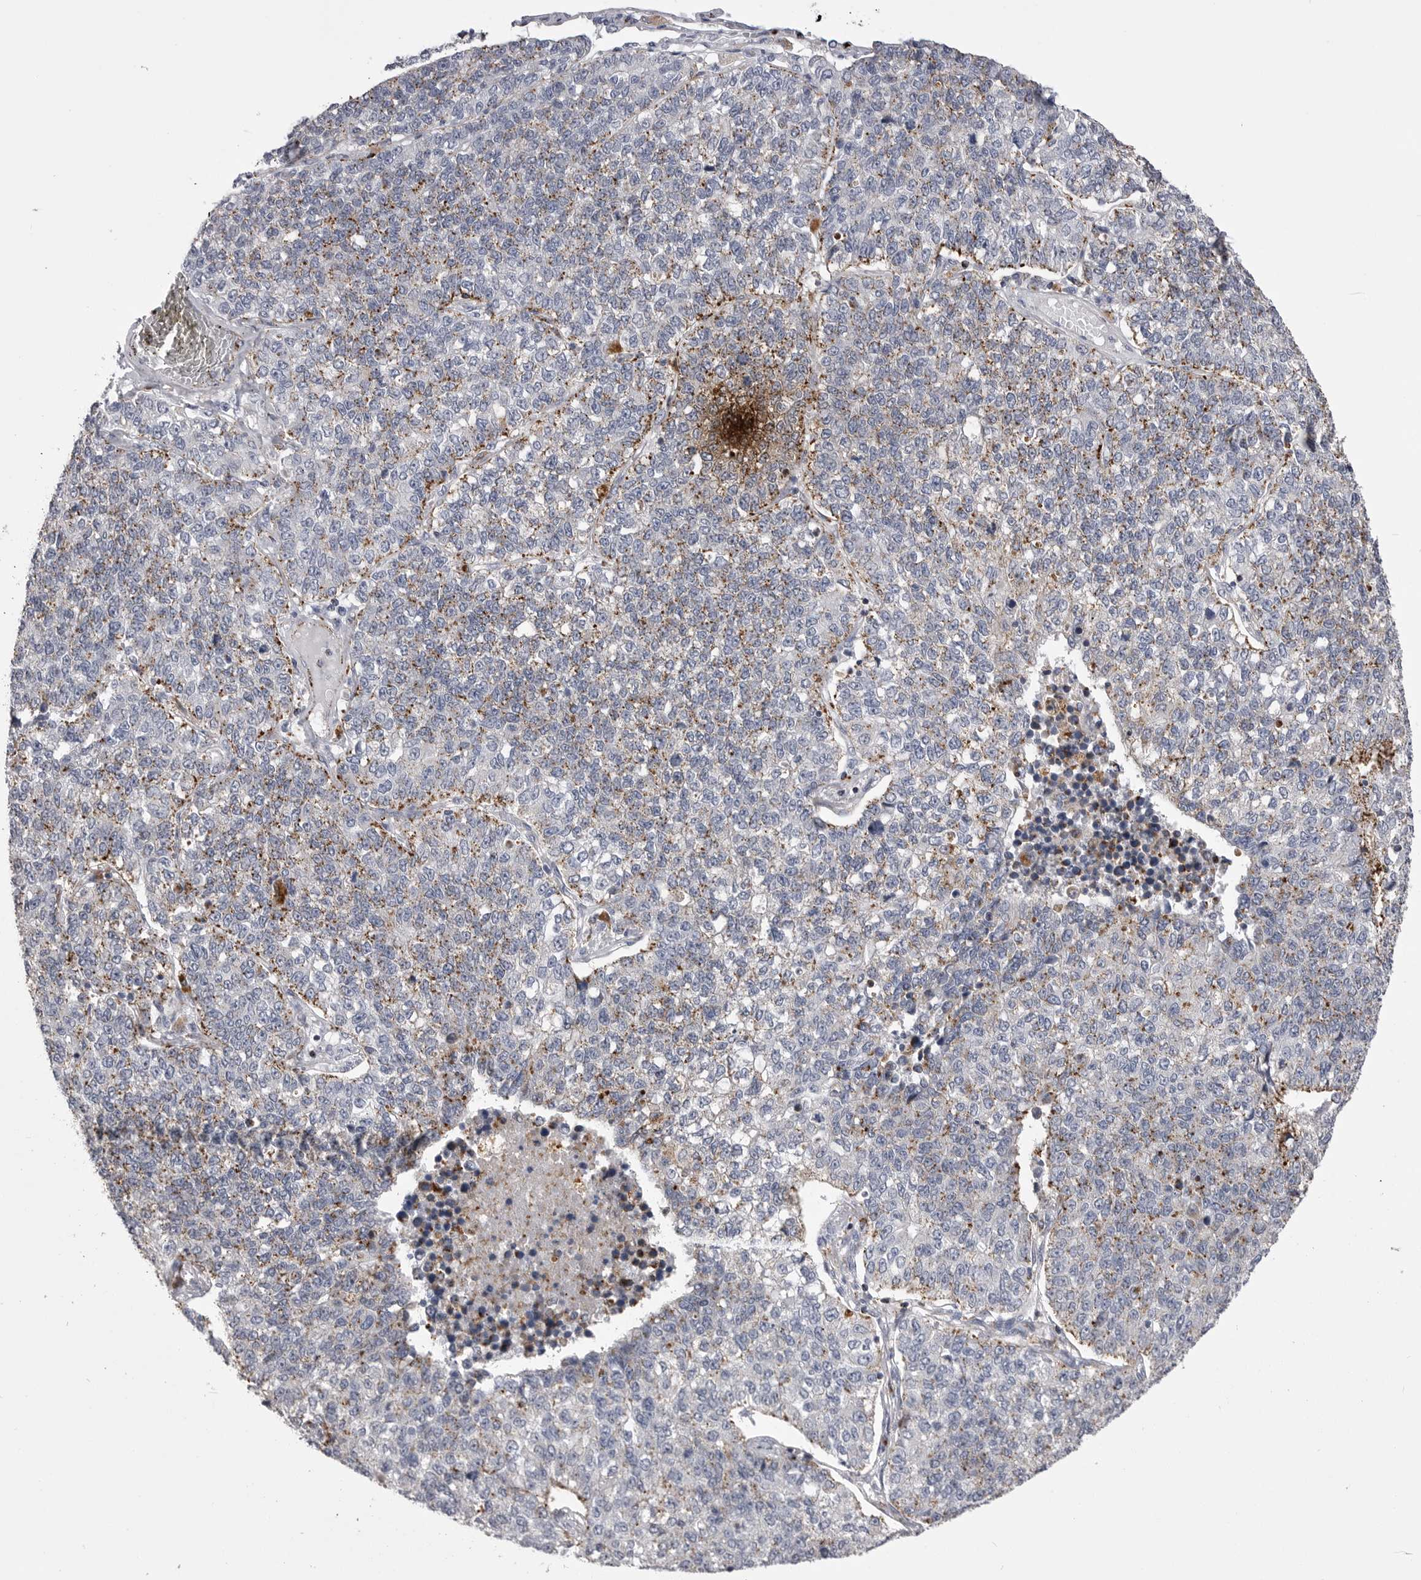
{"staining": {"intensity": "weak", "quantity": "25%-75%", "location": "cytoplasmic/membranous"}, "tissue": "lung cancer", "cell_type": "Tumor cells", "image_type": "cancer", "snomed": [{"axis": "morphology", "description": "Adenocarcinoma, NOS"}, {"axis": "topography", "description": "Lung"}], "caption": "Immunohistochemistry (IHC) (DAB) staining of human lung adenocarcinoma exhibits weak cytoplasmic/membranous protein expression in about 25%-75% of tumor cells.", "gene": "PSPN", "patient": {"sex": "male", "age": 49}}